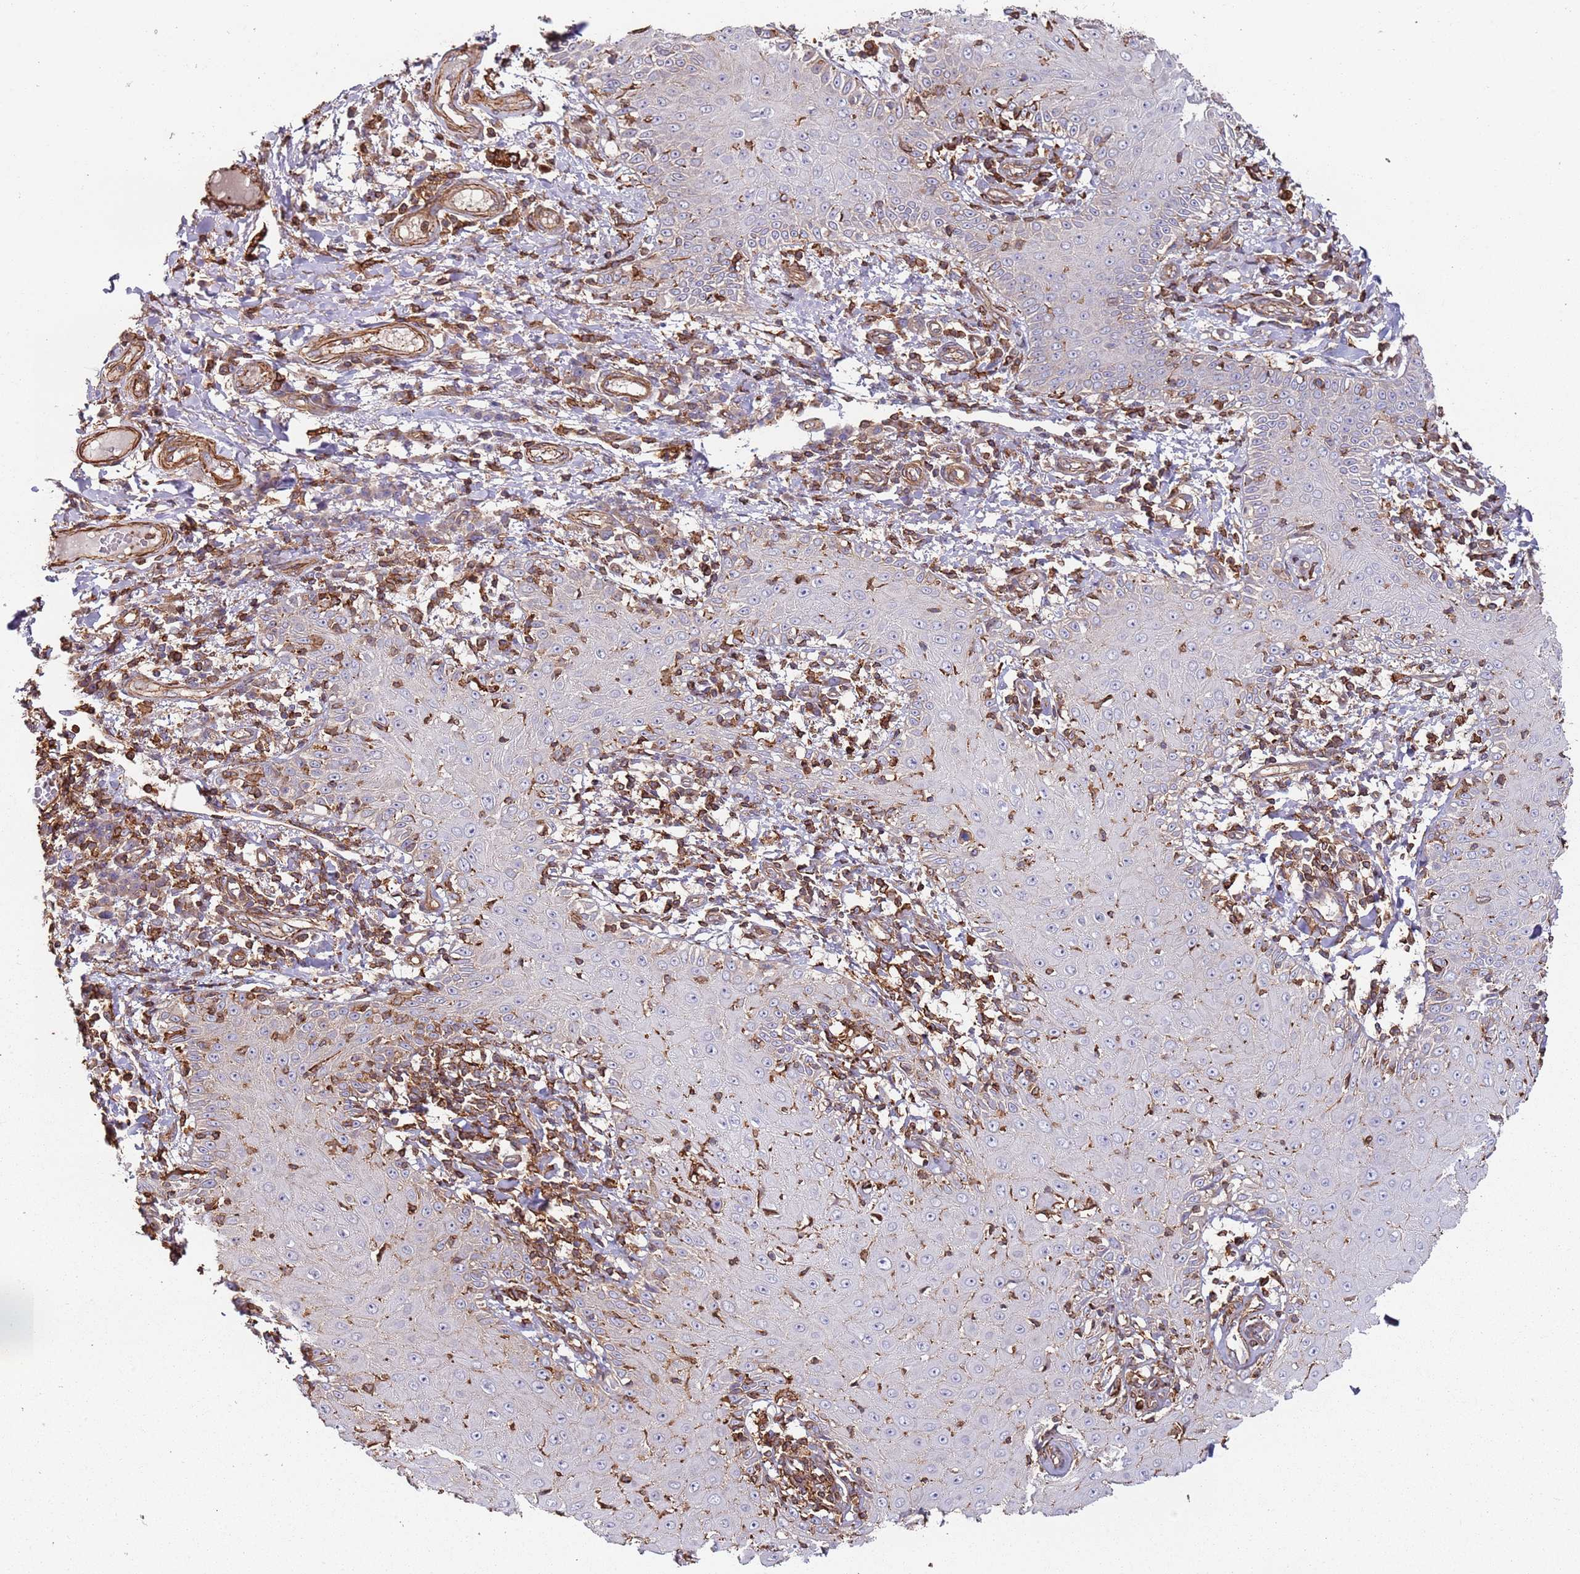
{"staining": {"intensity": "negative", "quantity": "none", "location": "none"}, "tissue": "skin cancer", "cell_type": "Tumor cells", "image_type": "cancer", "snomed": [{"axis": "morphology", "description": "Squamous cell carcinoma, NOS"}, {"axis": "topography", "description": "Skin"}], "caption": "High power microscopy micrograph of an immunohistochemistry (IHC) photomicrograph of skin squamous cell carcinoma, revealing no significant expression in tumor cells.", "gene": "CYP2U1", "patient": {"sex": "male", "age": 70}}